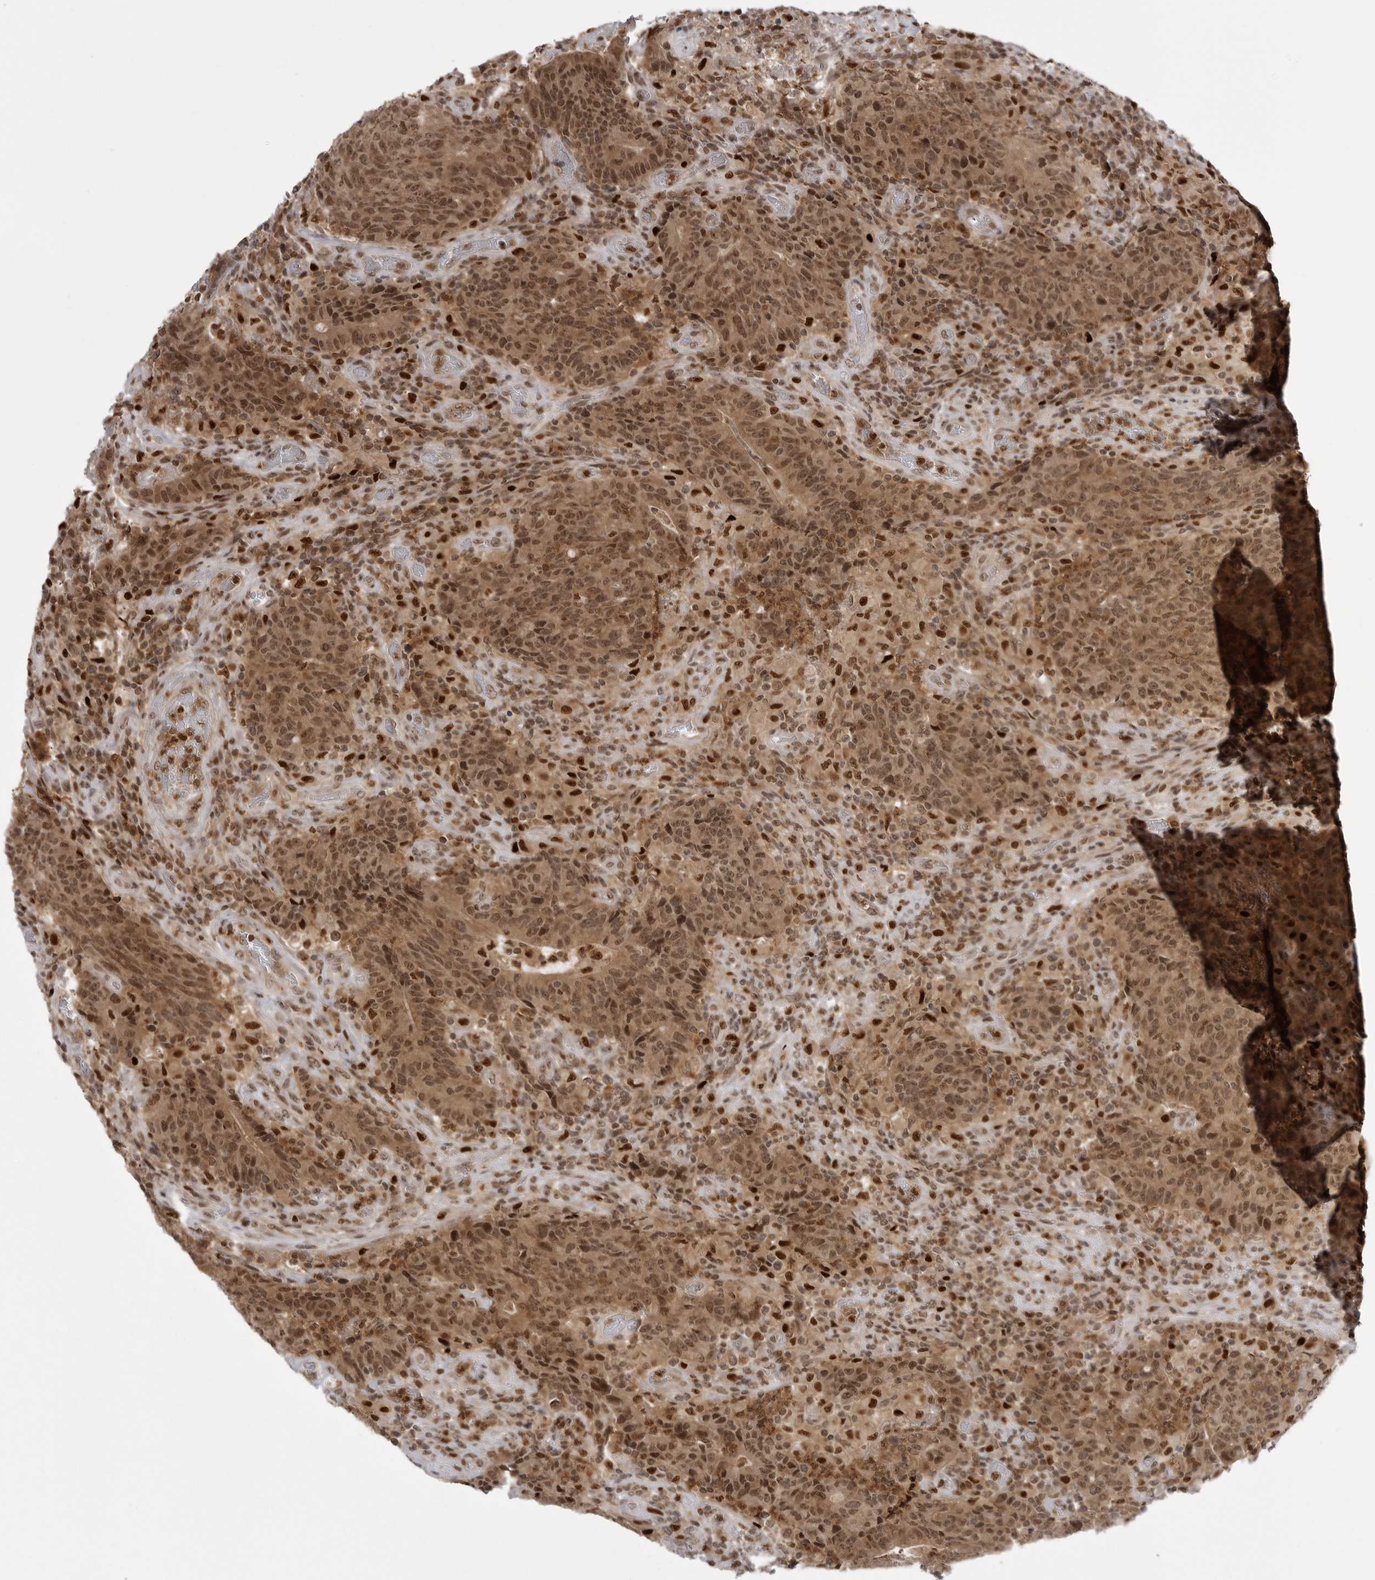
{"staining": {"intensity": "moderate", "quantity": ">75%", "location": "cytoplasmic/membranous,nuclear"}, "tissue": "colorectal cancer", "cell_type": "Tumor cells", "image_type": "cancer", "snomed": [{"axis": "morphology", "description": "Adenocarcinoma, NOS"}, {"axis": "topography", "description": "Colon"}], "caption": "IHC micrograph of colorectal cancer (adenocarcinoma) stained for a protein (brown), which reveals medium levels of moderate cytoplasmic/membranous and nuclear positivity in approximately >75% of tumor cells.", "gene": "PTK2B", "patient": {"sex": "female", "age": 75}}